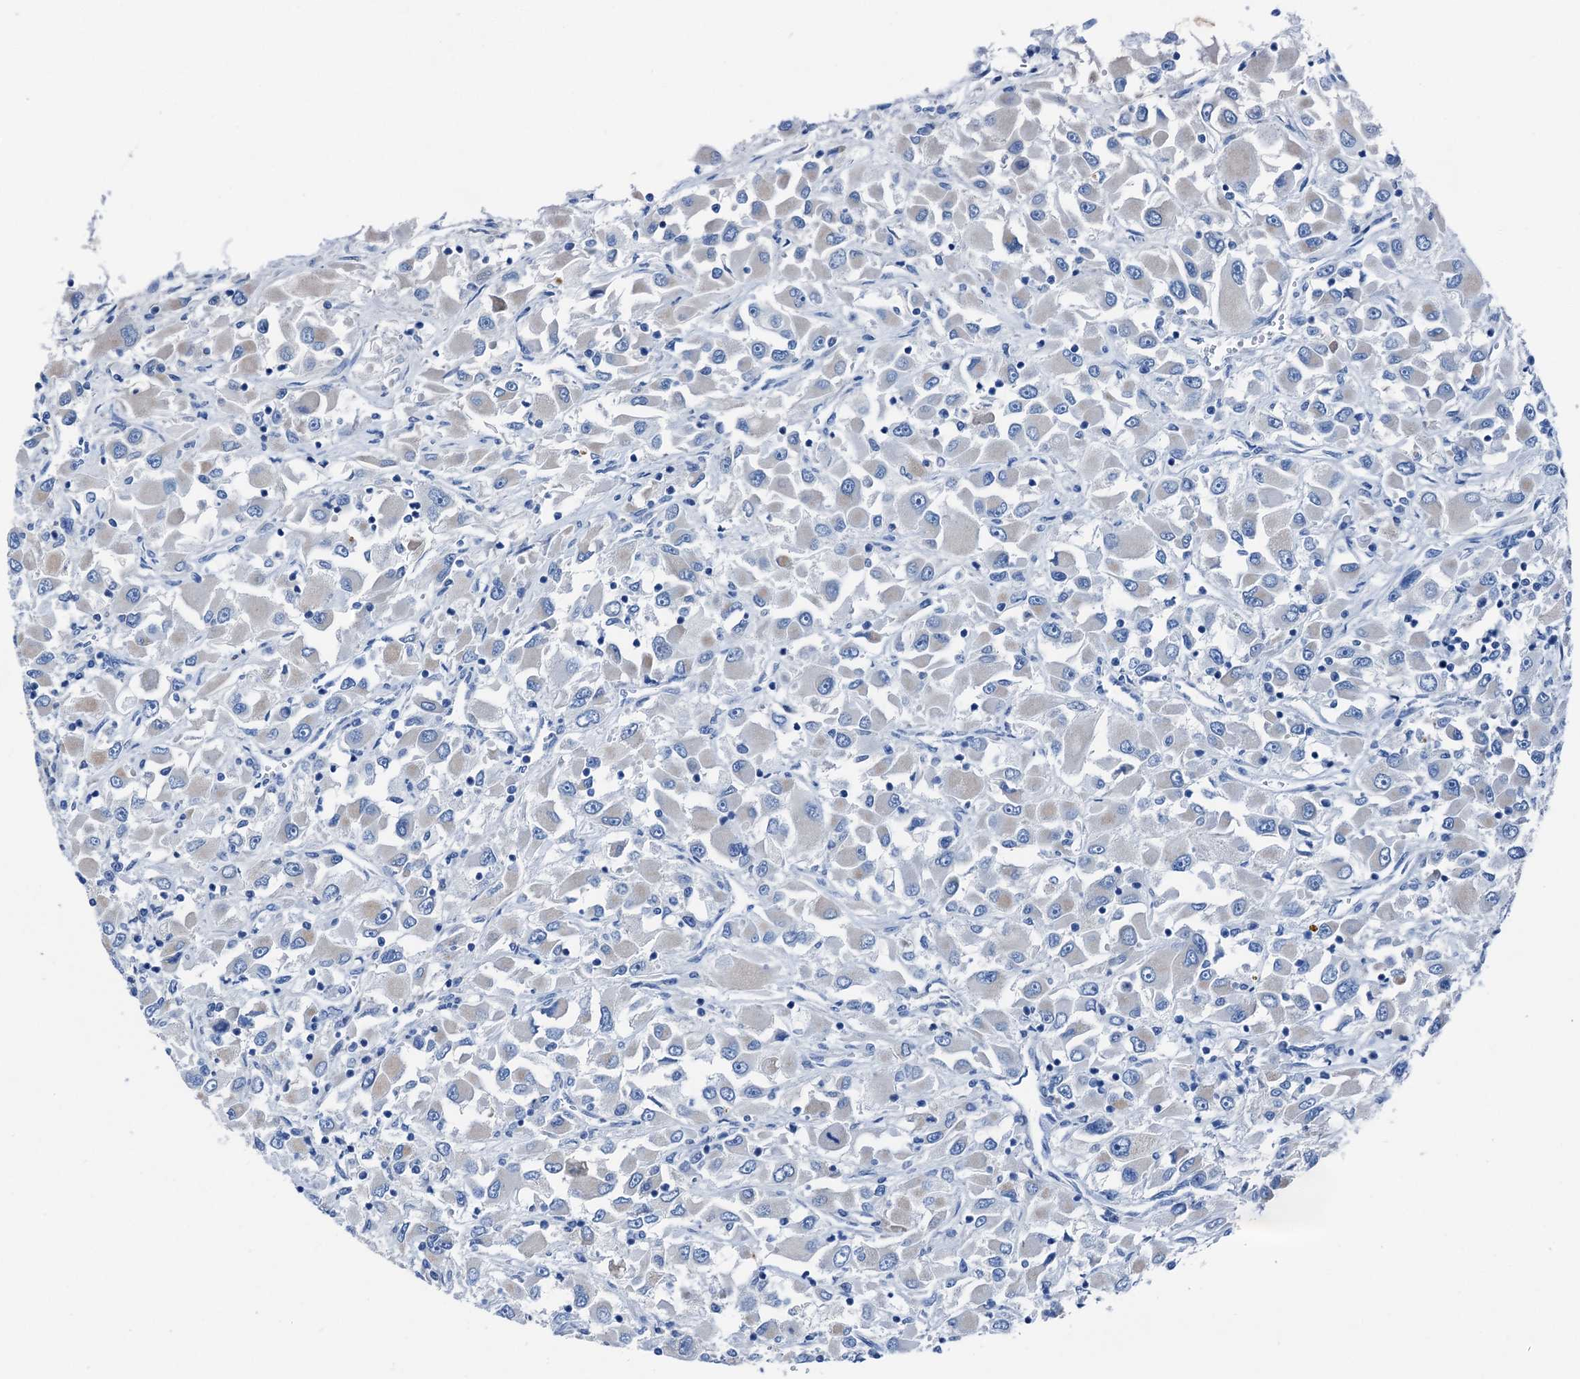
{"staining": {"intensity": "negative", "quantity": "none", "location": "none"}, "tissue": "renal cancer", "cell_type": "Tumor cells", "image_type": "cancer", "snomed": [{"axis": "morphology", "description": "Adenocarcinoma, NOS"}, {"axis": "topography", "description": "Kidney"}], "caption": "High magnification brightfield microscopy of renal cancer (adenocarcinoma) stained with DAB (brown) and counterstained with hematoxylin (blue): tumor cells show no significant staining.", "gene": "C1QTNF4", "patient": {"sex": "female", "age": 52}}